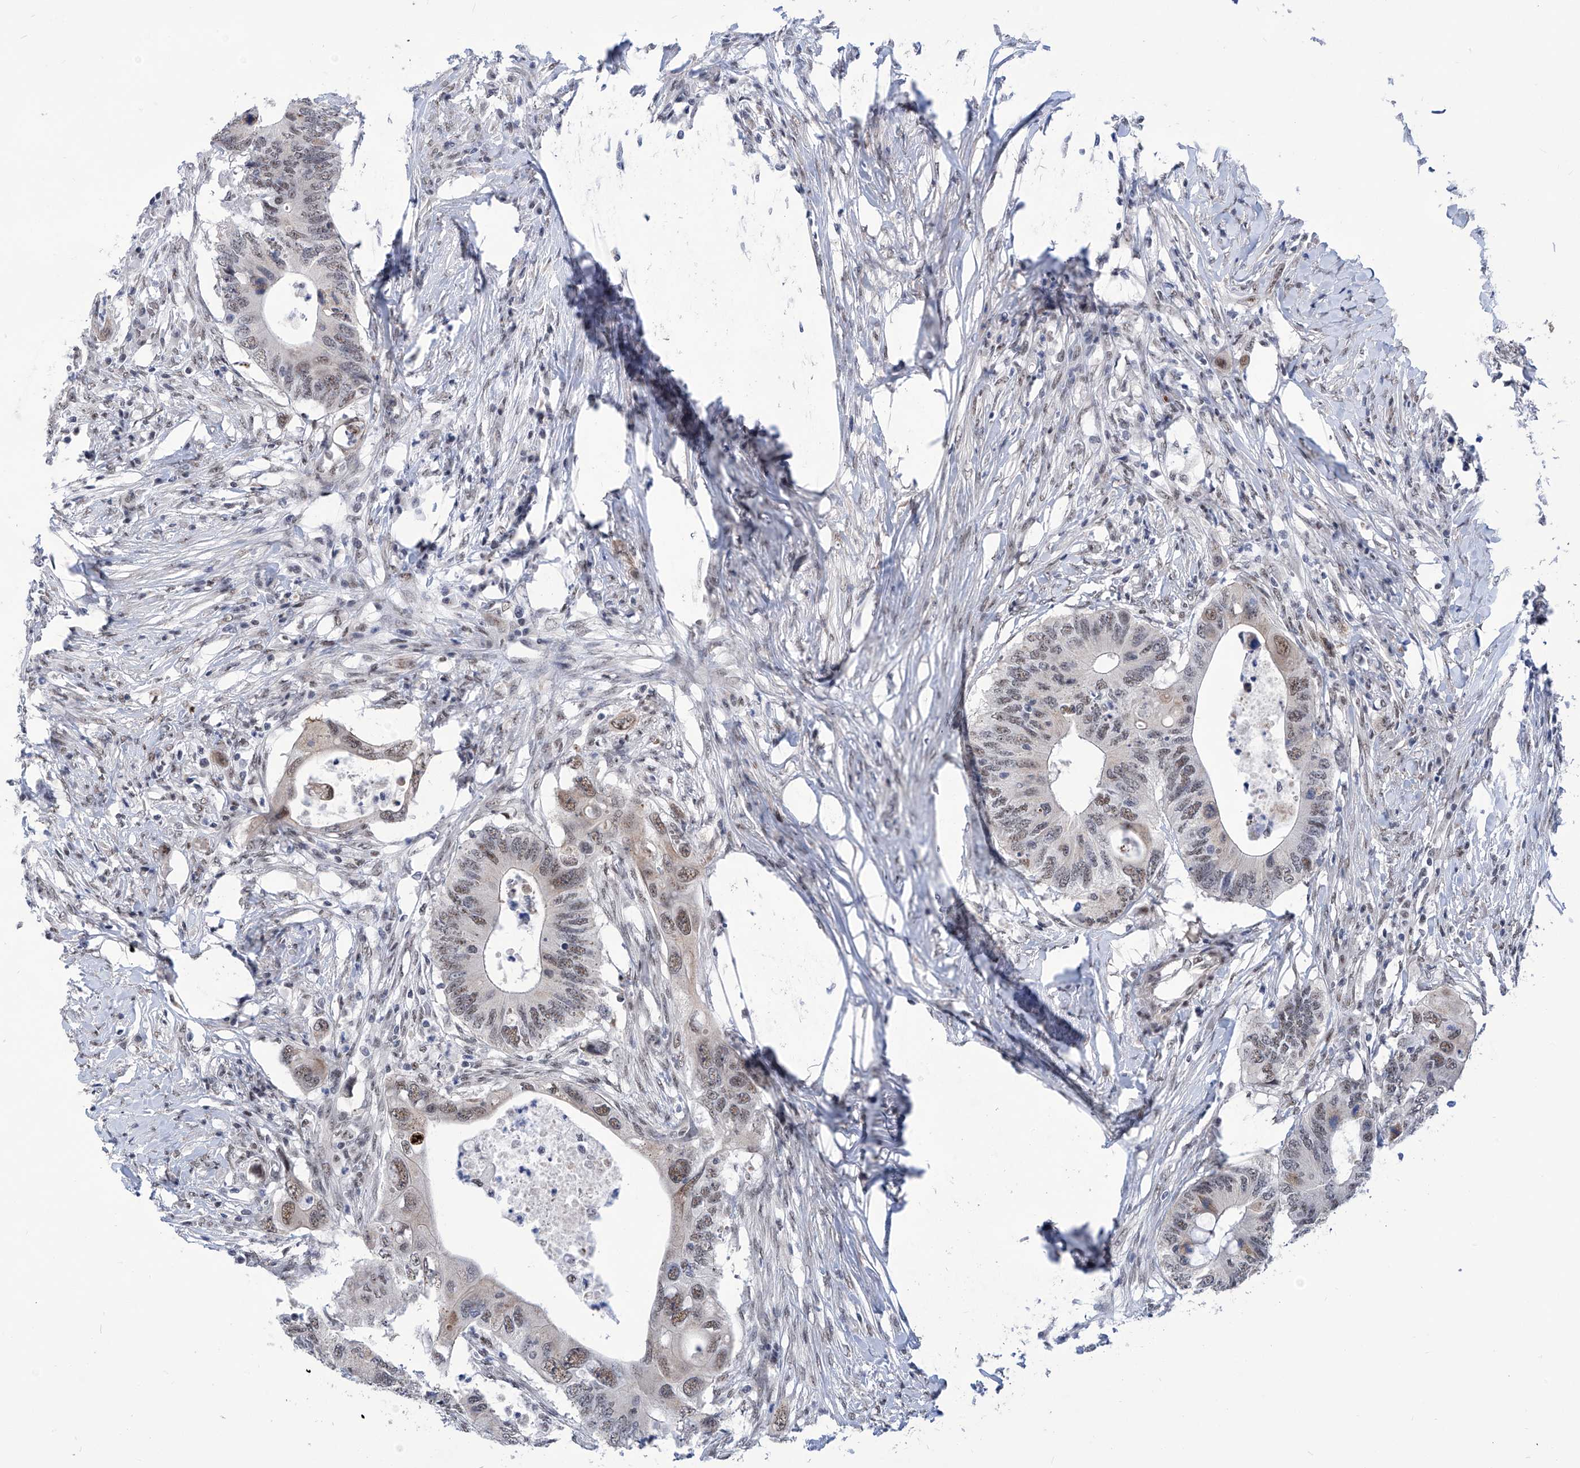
{"staining": {"intensity": "weak", "quantity": "25%-75%", "location": "nuclear"}, "tissue": "colorectal cancer", "cell_type": "Tumor cells", "image_type": "cancer", "snomed": [{"axis": "morphology", "description": "Adenocarcinoma, NOS"}, {"axis": "topography", "description": "Colon"}], "caption": "The immunohistochemical stain labels weak nuclear expression in tumor cells of adenocarcinoma (colorectal) tissue.", "gene": "SART1", "patient": {"sex": "male", "age": 71}}